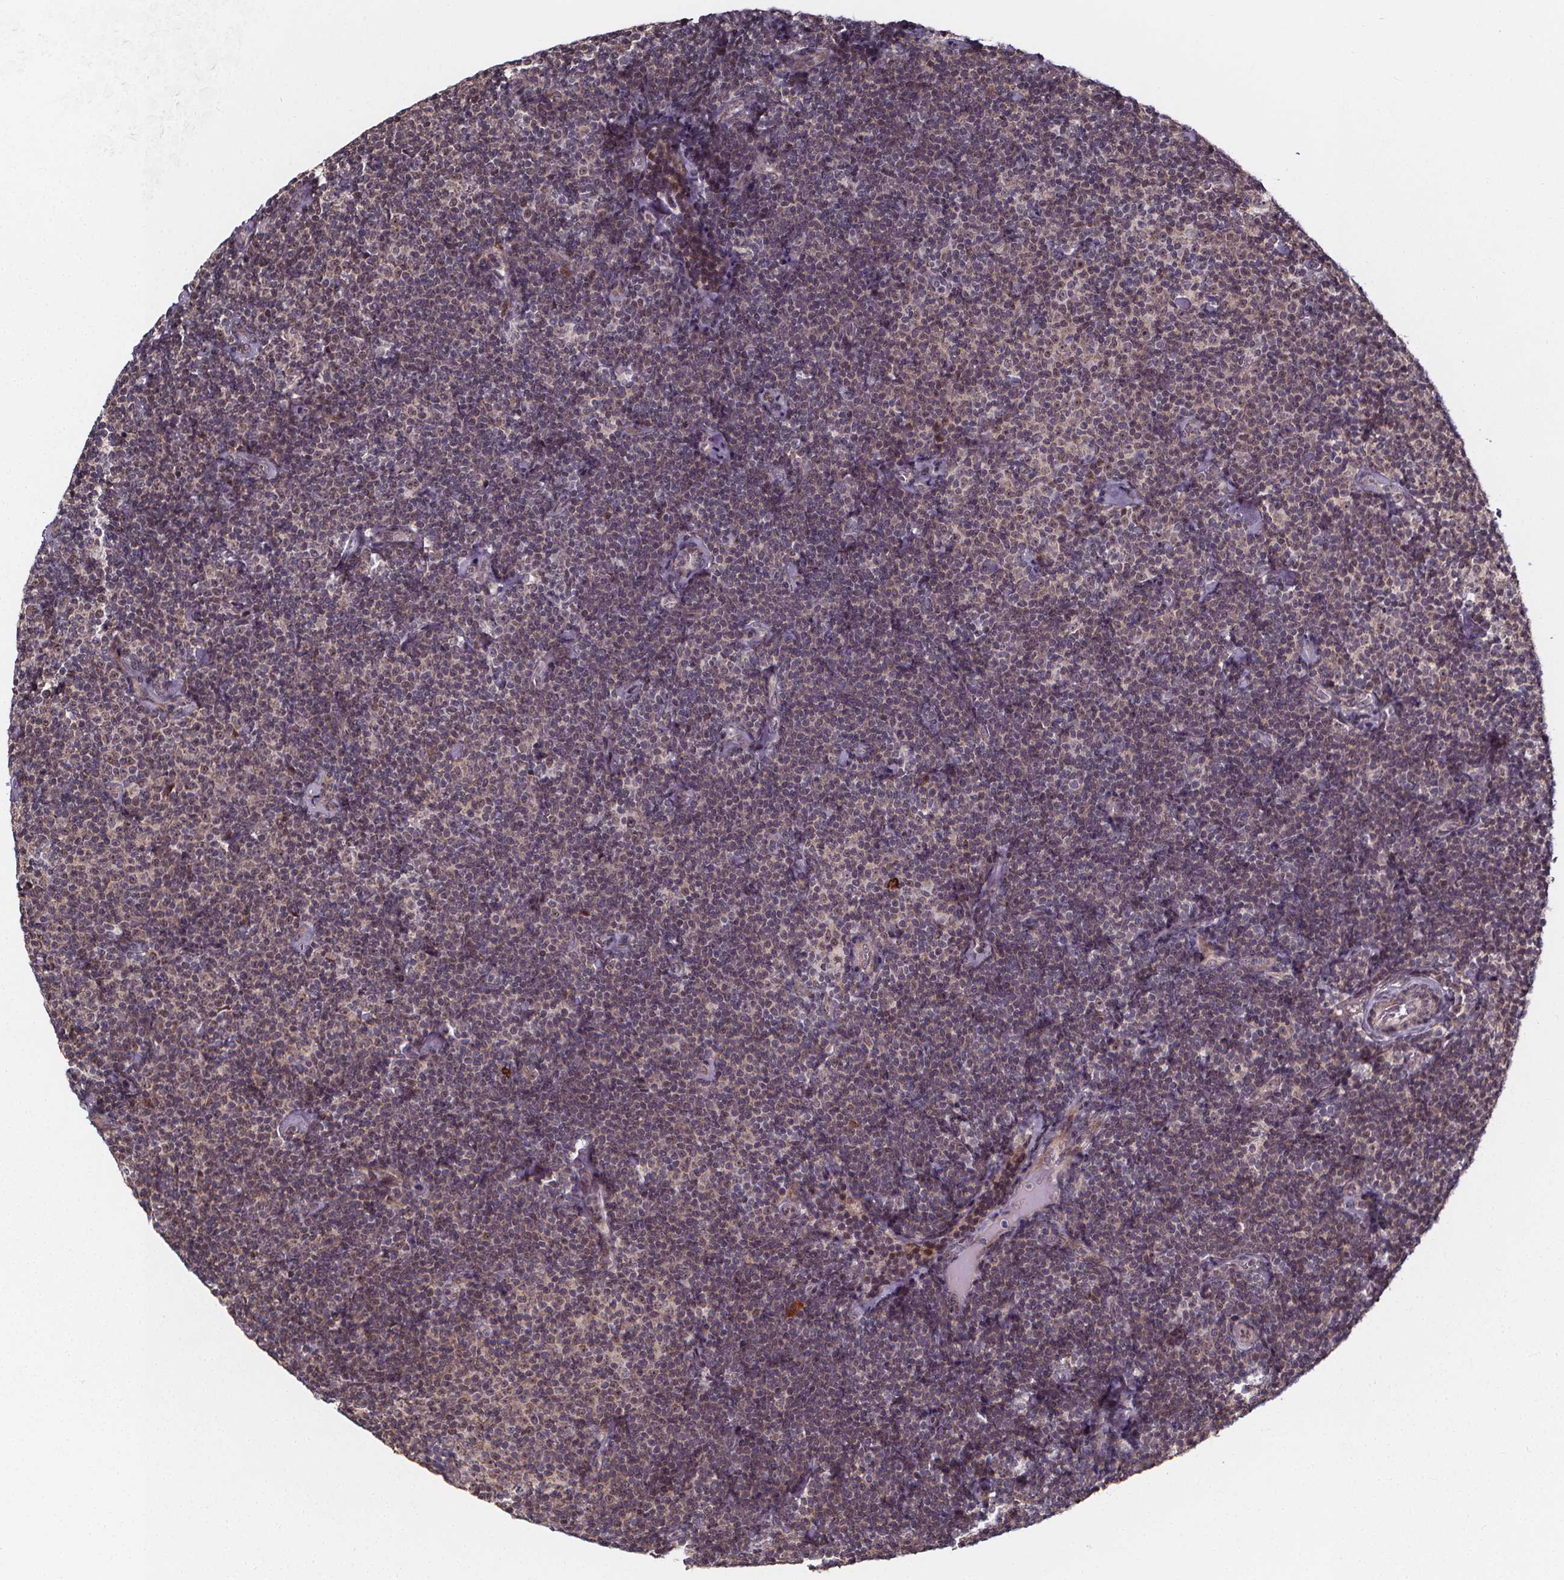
{"staining": {"intensity": "negative", "quantity": "none", "location": "none"}, "tissue": "lymphoma", "cell_type": "Tumor cells", "image_type": "cancer", "snomed": [{"axis": "morphology", "description": "Malignant lymphoma, non-Hodgkin's type, Low grade"}, {"axis": "topography", "description": "Lymph node"}], "caption": "Lymphoma stained for a protein using immunohistochemistry shows no staining tumor cells.", "gene": "DDIT3", "patient": {"sex": "male", "age": 81}}